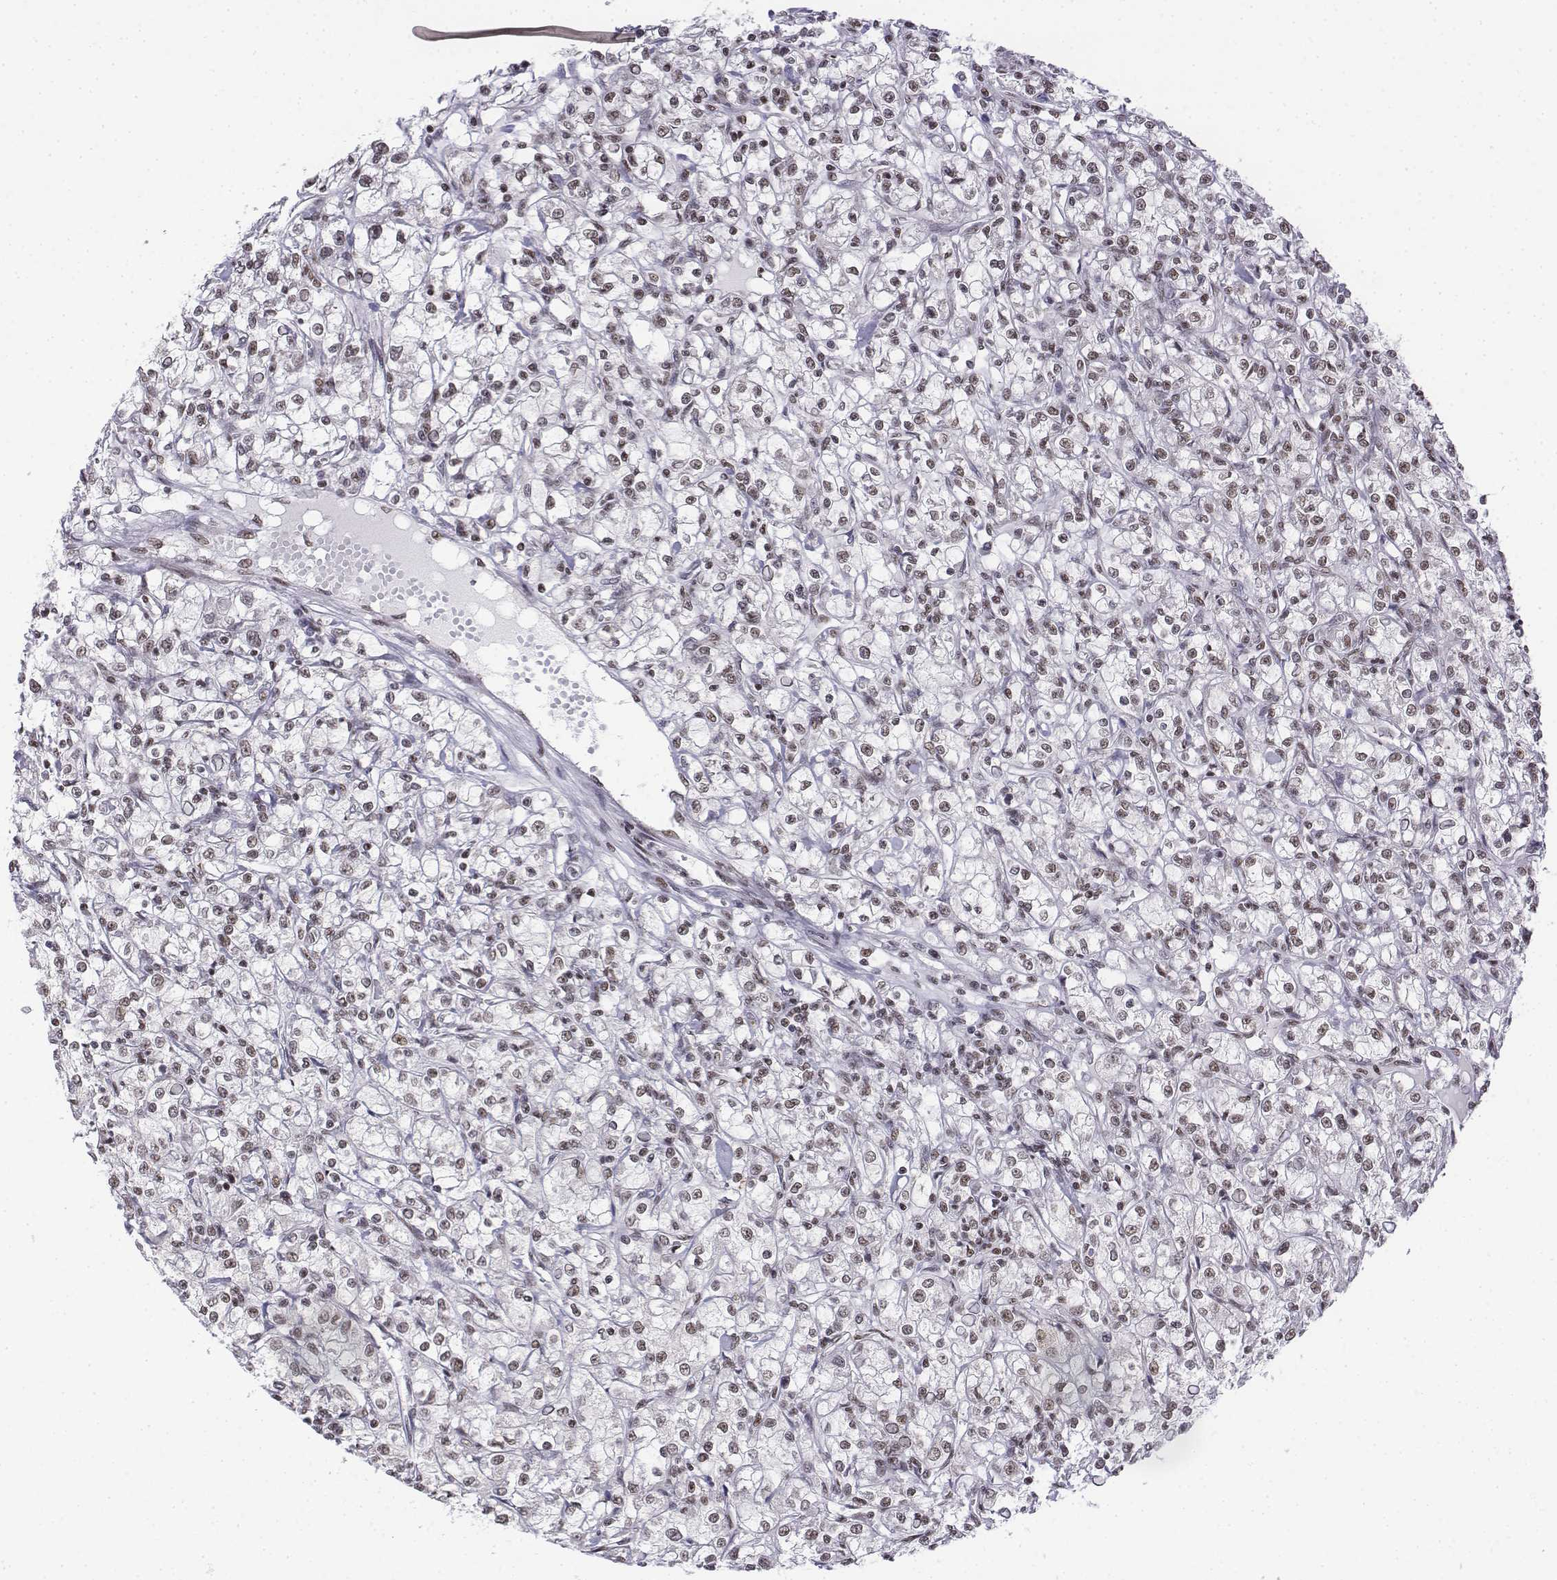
{"staining": {"intensity": "moderate", "quantity": ">75%", "location": "nuclear"}, "tissue": "renal cancer", "cell_type": "Tumor cells", "image_type": "cancer", "snomed": [{"axis": "morphology", "description": "Adenocarcinoma, NOS"}, {"axis": "topography", "description": "Kidney"}], "caption": "Tumor cells reveal medium levels of moderate nuclear staining in about >75% of cells in renal cancer.", "gene": "SETD1A", "patient": {"sex": "female", "age": 59}}